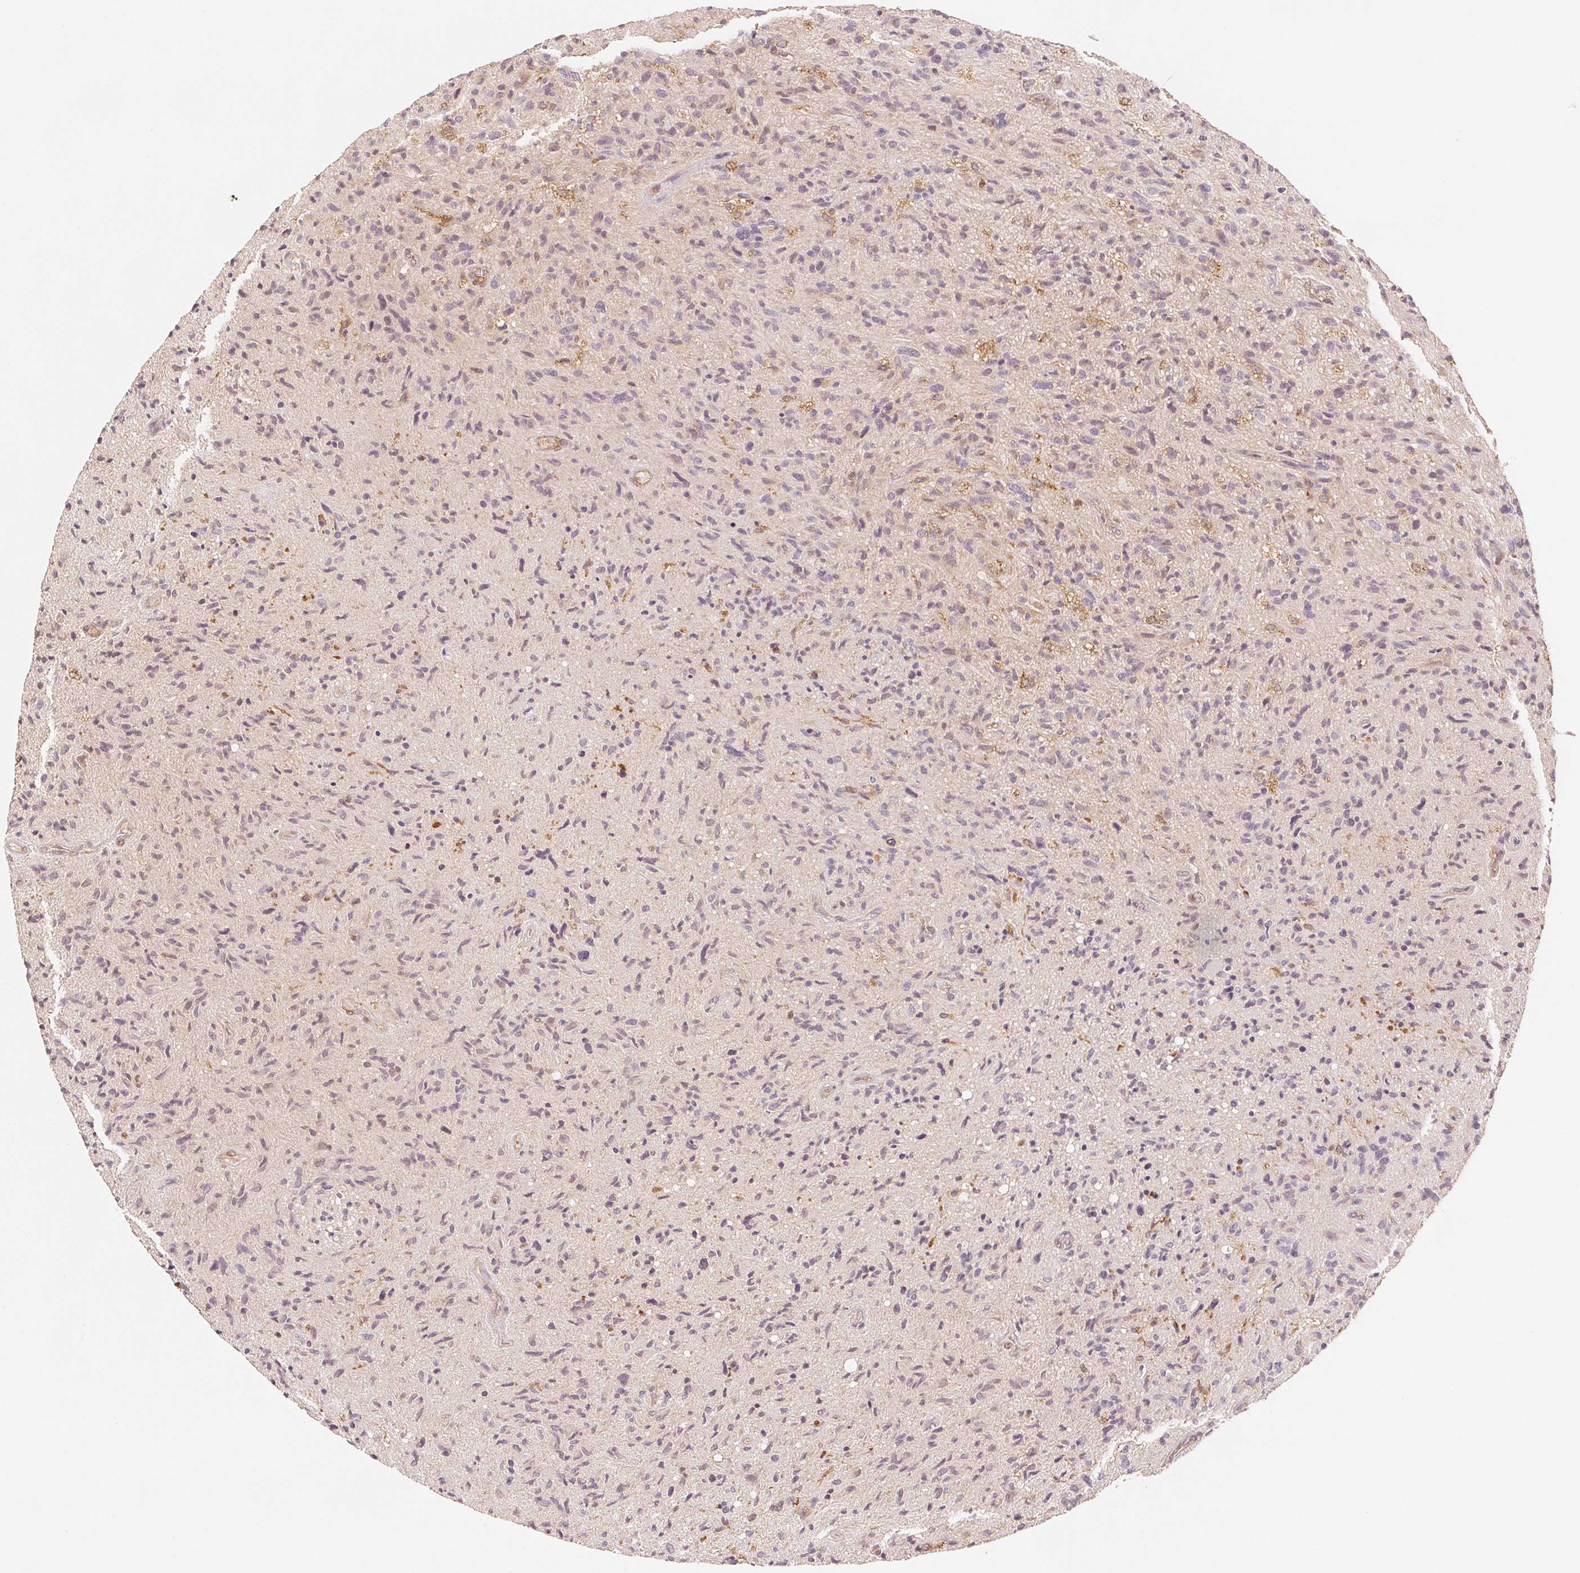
{"staining": {"intensity": "moderate", "quantity": "<25%", "location": "cytoplasmic/membranous"}, "tissue": "glioma", "cell_type": "Tumor cells", "image_type": "cancer", "snomed": [{"axis": "morphology", "description": "Glioma, malignant, High grade"}, {"axis": "topography", "description": "Brain"}], "caption": "About <25% of tumor cells in human malignant glioma (high-grade) show moderate cytoplasmic/membranous protein positivity as visualized by brown immunohistochemical staining.", "gene": "DIAPH2", "patient": {"sex": "male", "age": 54}}